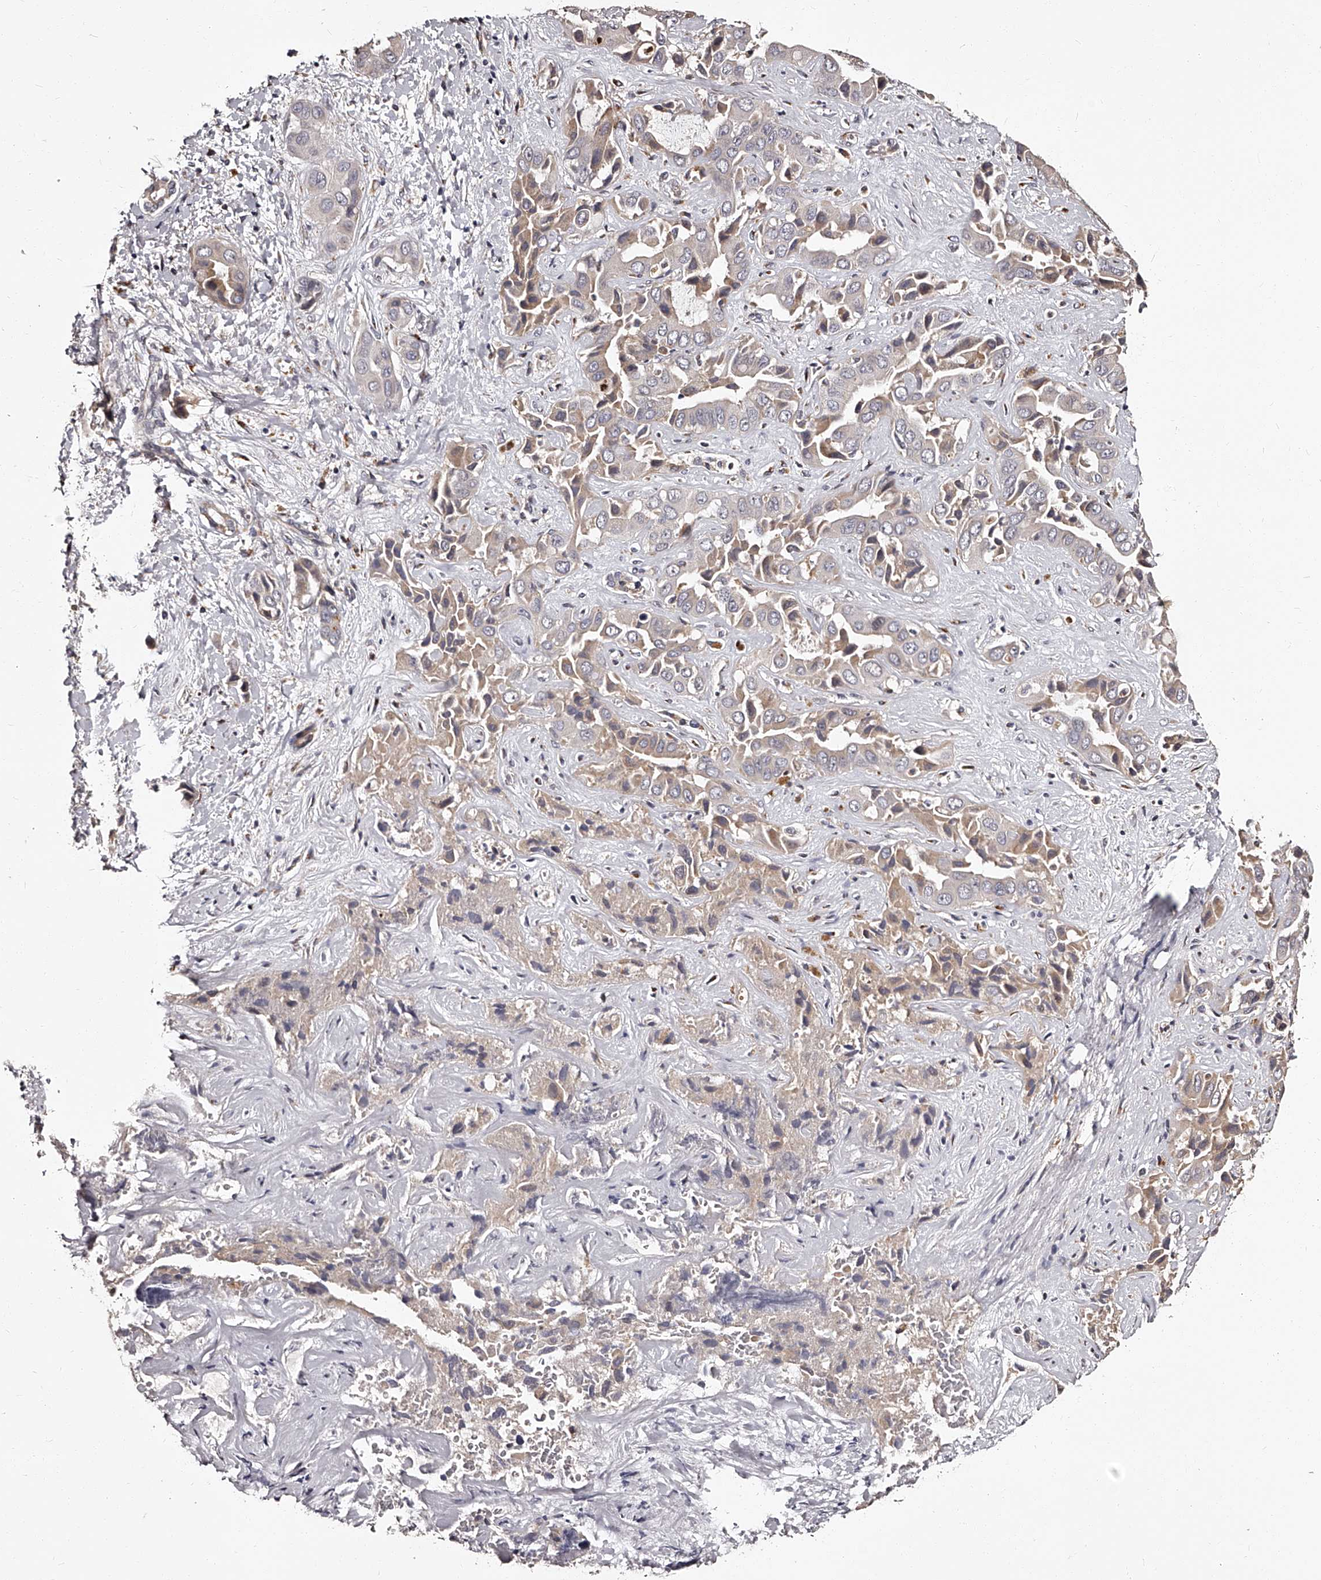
{"staining": {"intensity": "weak", "quantity": "25%-75%", "location": "cytoplasmic/membranous"}, "tissue": "liver cancer", "cell_type": "Tumor cells", "image_type": "cancer", "snomed": [{"axis": "morphology", "description": "Cholangiocarcinoma"}, {"axis": "topography", "description": "Liver"}], "caption": "Immunohistochemical staining of liver cancer reveals low levels of weak cytoplasmic/membranous expression in about 25%-75% of tumor cells.", "gene": "RSC1A1", "patient": {"sex": "female", "age": 52}}